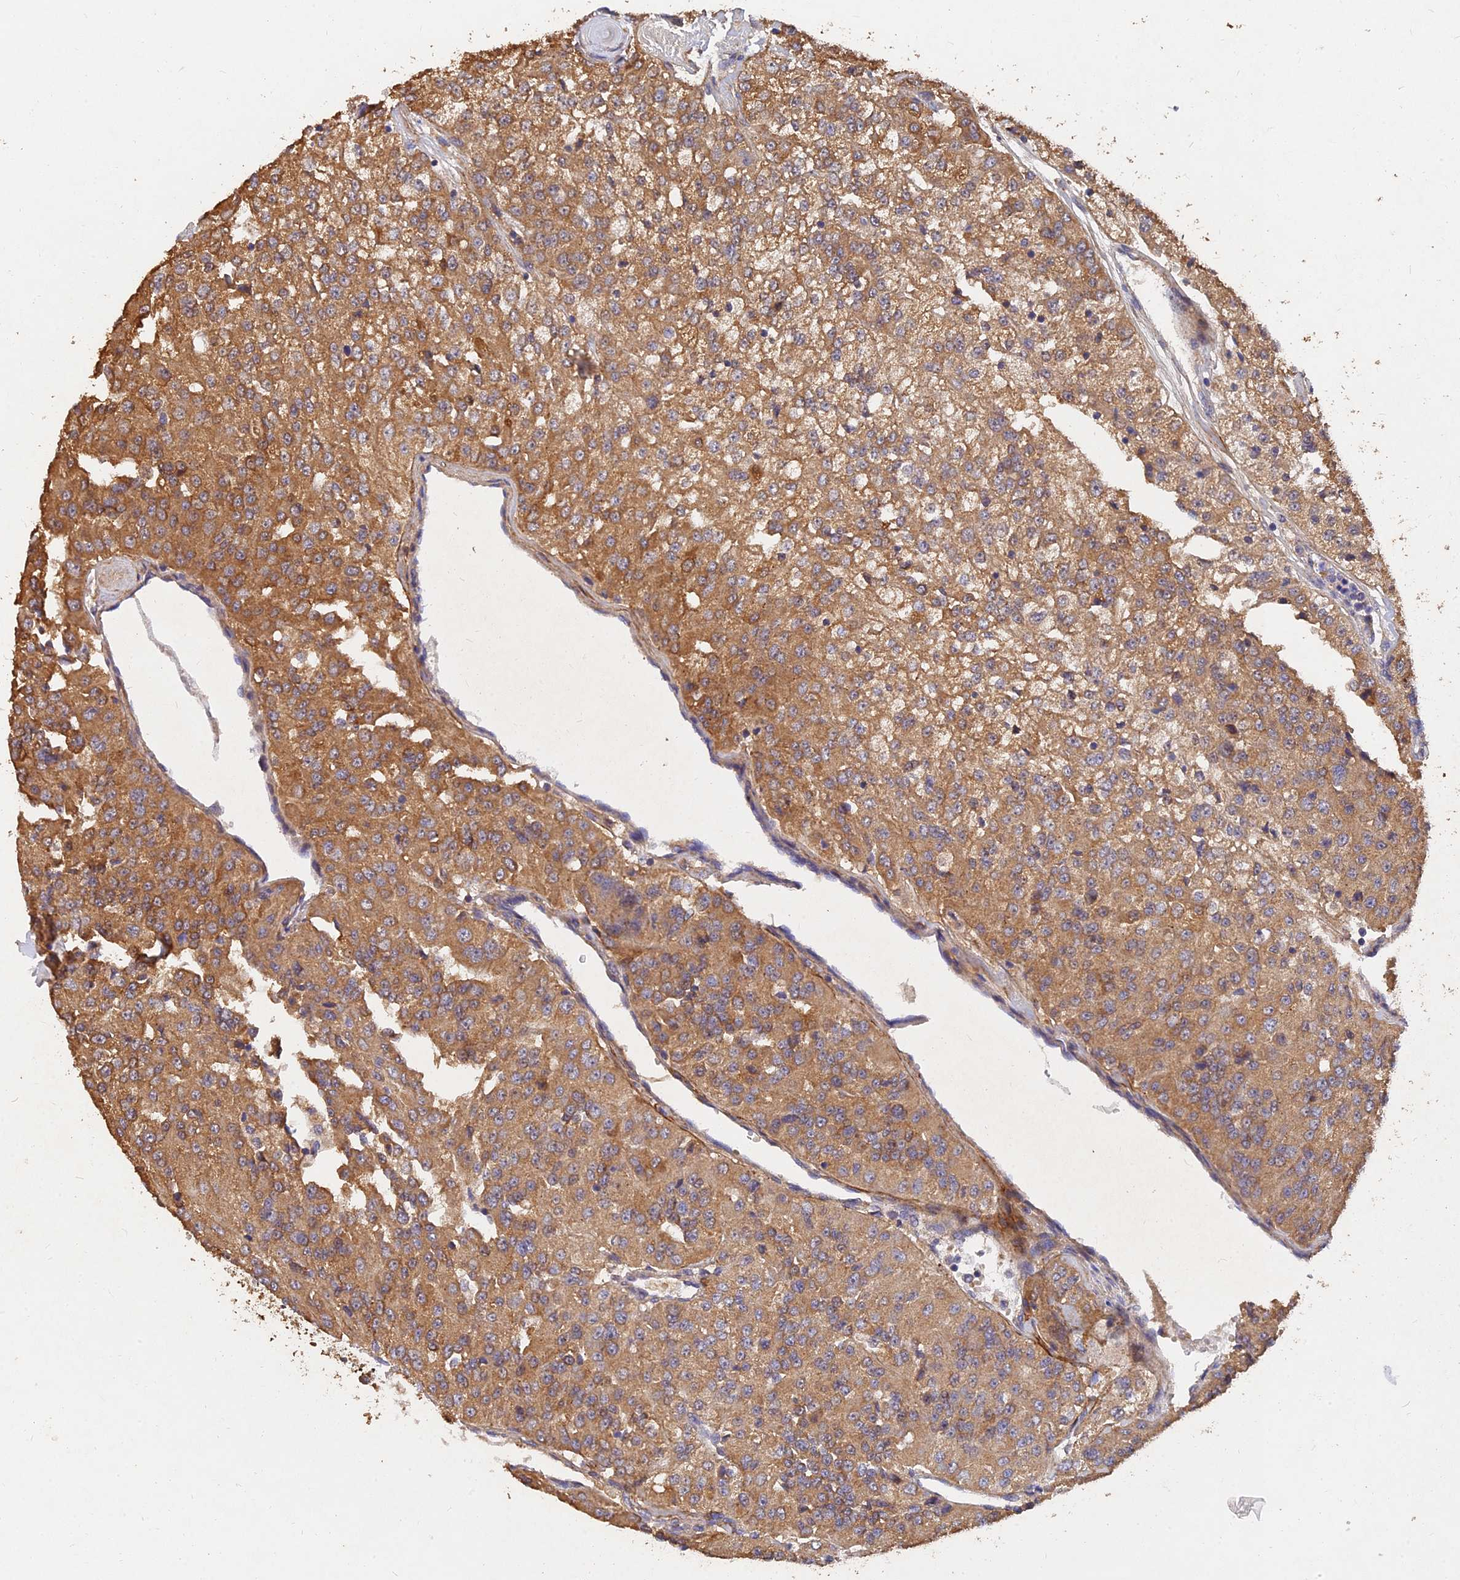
{"staining": {"intensity": "moderate", "quantity": ">75%", "location": "cytoplasmic/membranous"}, "tissue": "renal cancer", "cell_type": "Tumor cells", "image_type": "cancer", "snomed": [{"axis": "morphology", "description": "Adenocarcinoma, NOS"}, {"axis": "topography", "description": "Kidney"}], "caption": "Protein staining by immunohistochemistry reveals moderate cytoplasmic/membranous staining in about >75% of tumor cells in renal cancer (adenocarcinoma). The protein is stained brown, and the nuclei are stained in blue (DAB (3,3'-diaminobenzidine) IHC with brightfield microscopy, high magnification).", "gene": "SLC38A11", "patient": {"sex": "female", "age": 63}}